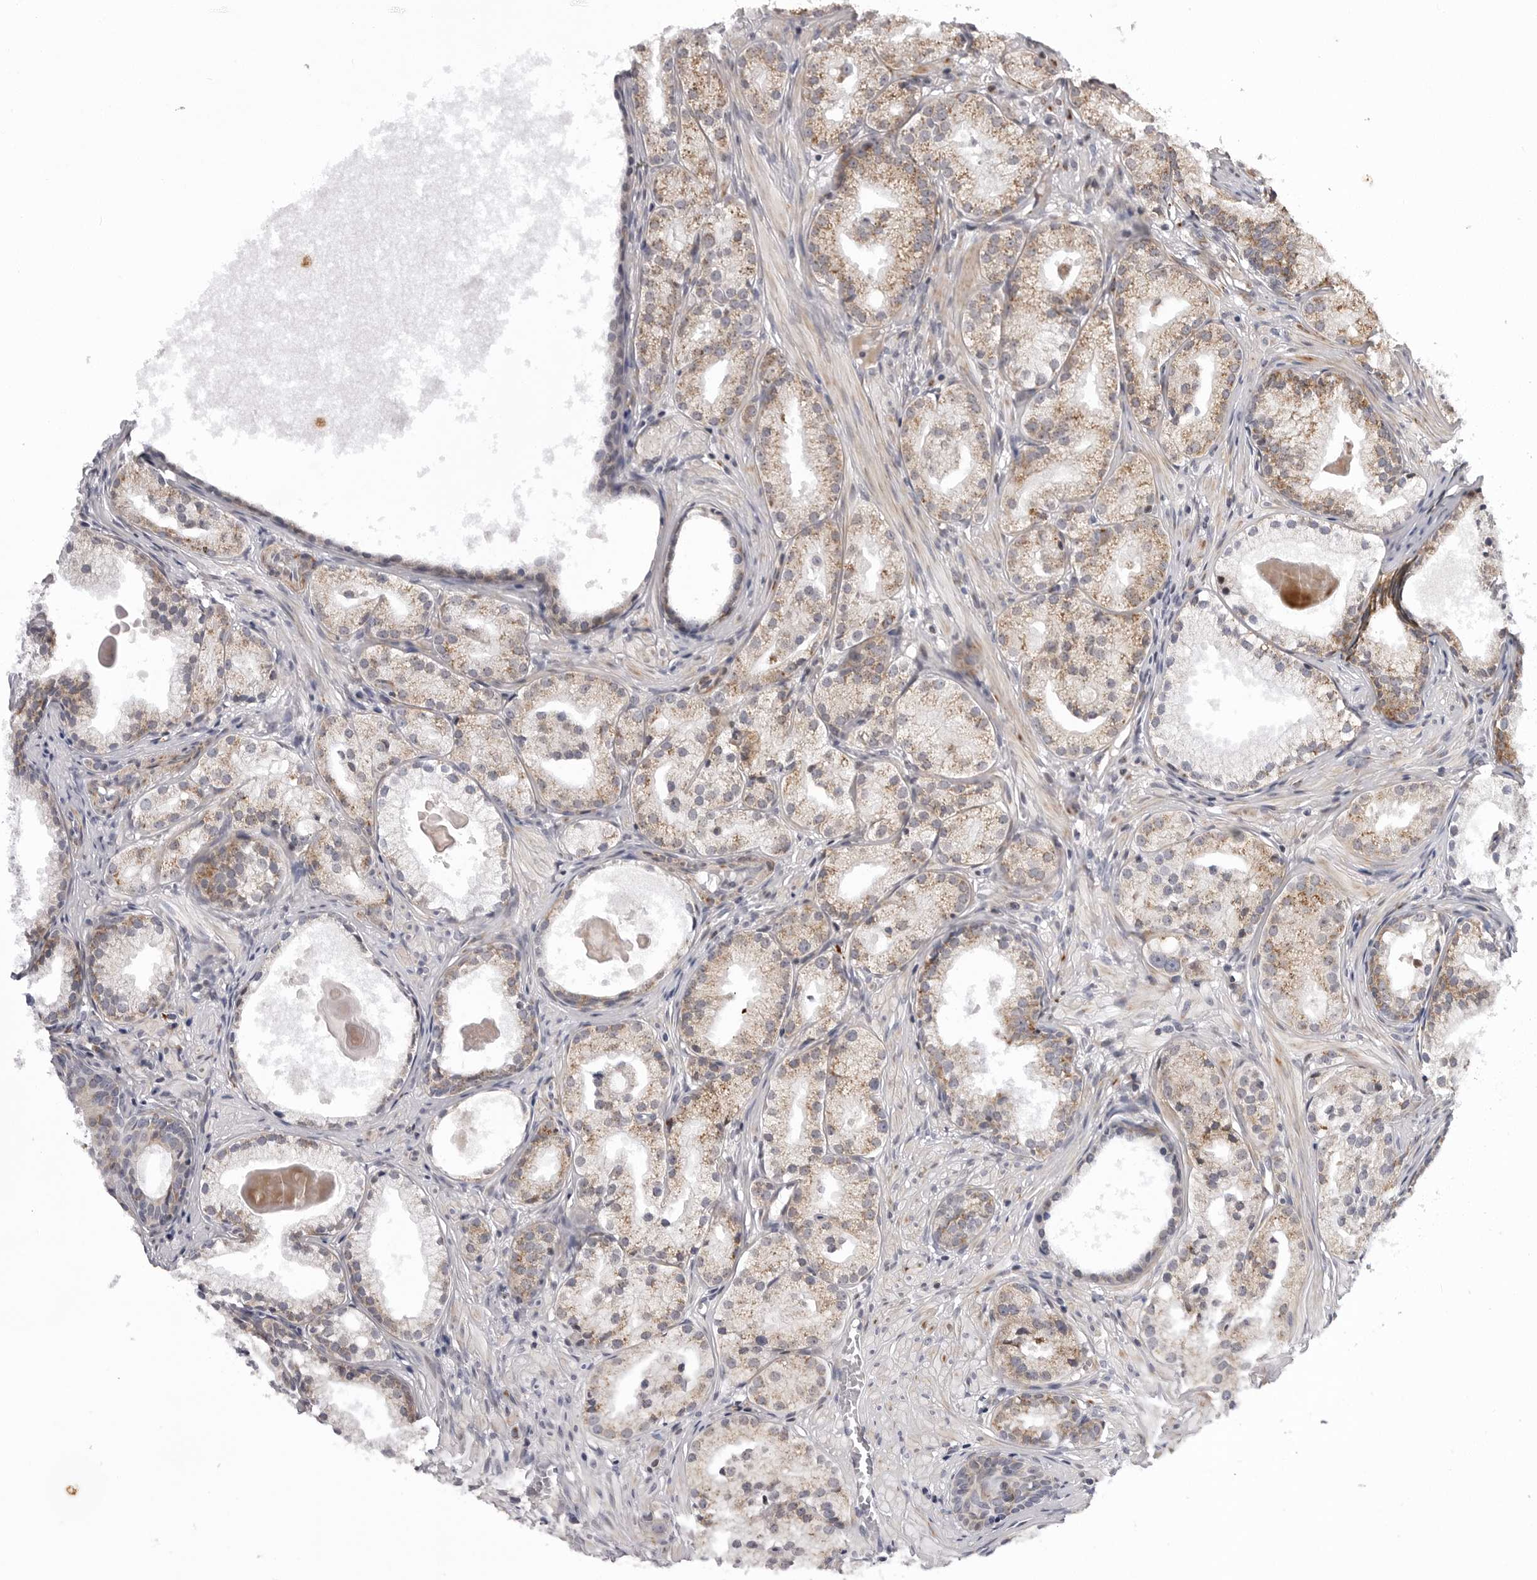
{"staining": {"intensity": "weak", "quantity": ">75%", "location": "cytoplasmic/membranous"}, "tissue": "prostate cancer", "cell_type": "Tumor cells", "image_type": "cancer", "snomed": [{"axis": "morphology", "description": "Adenocarcinoma, Low grade"}, {"axis": "topography", "description": "Prostate"}], "caption": "The immunohistochemical stain labels weak cytoplasmic/membranous expression in tumor cells of prostate adenocarcinoma (low-grade) tissue.", "gene": "CDK20", "patient": {"sex": "male", "age": 88}}